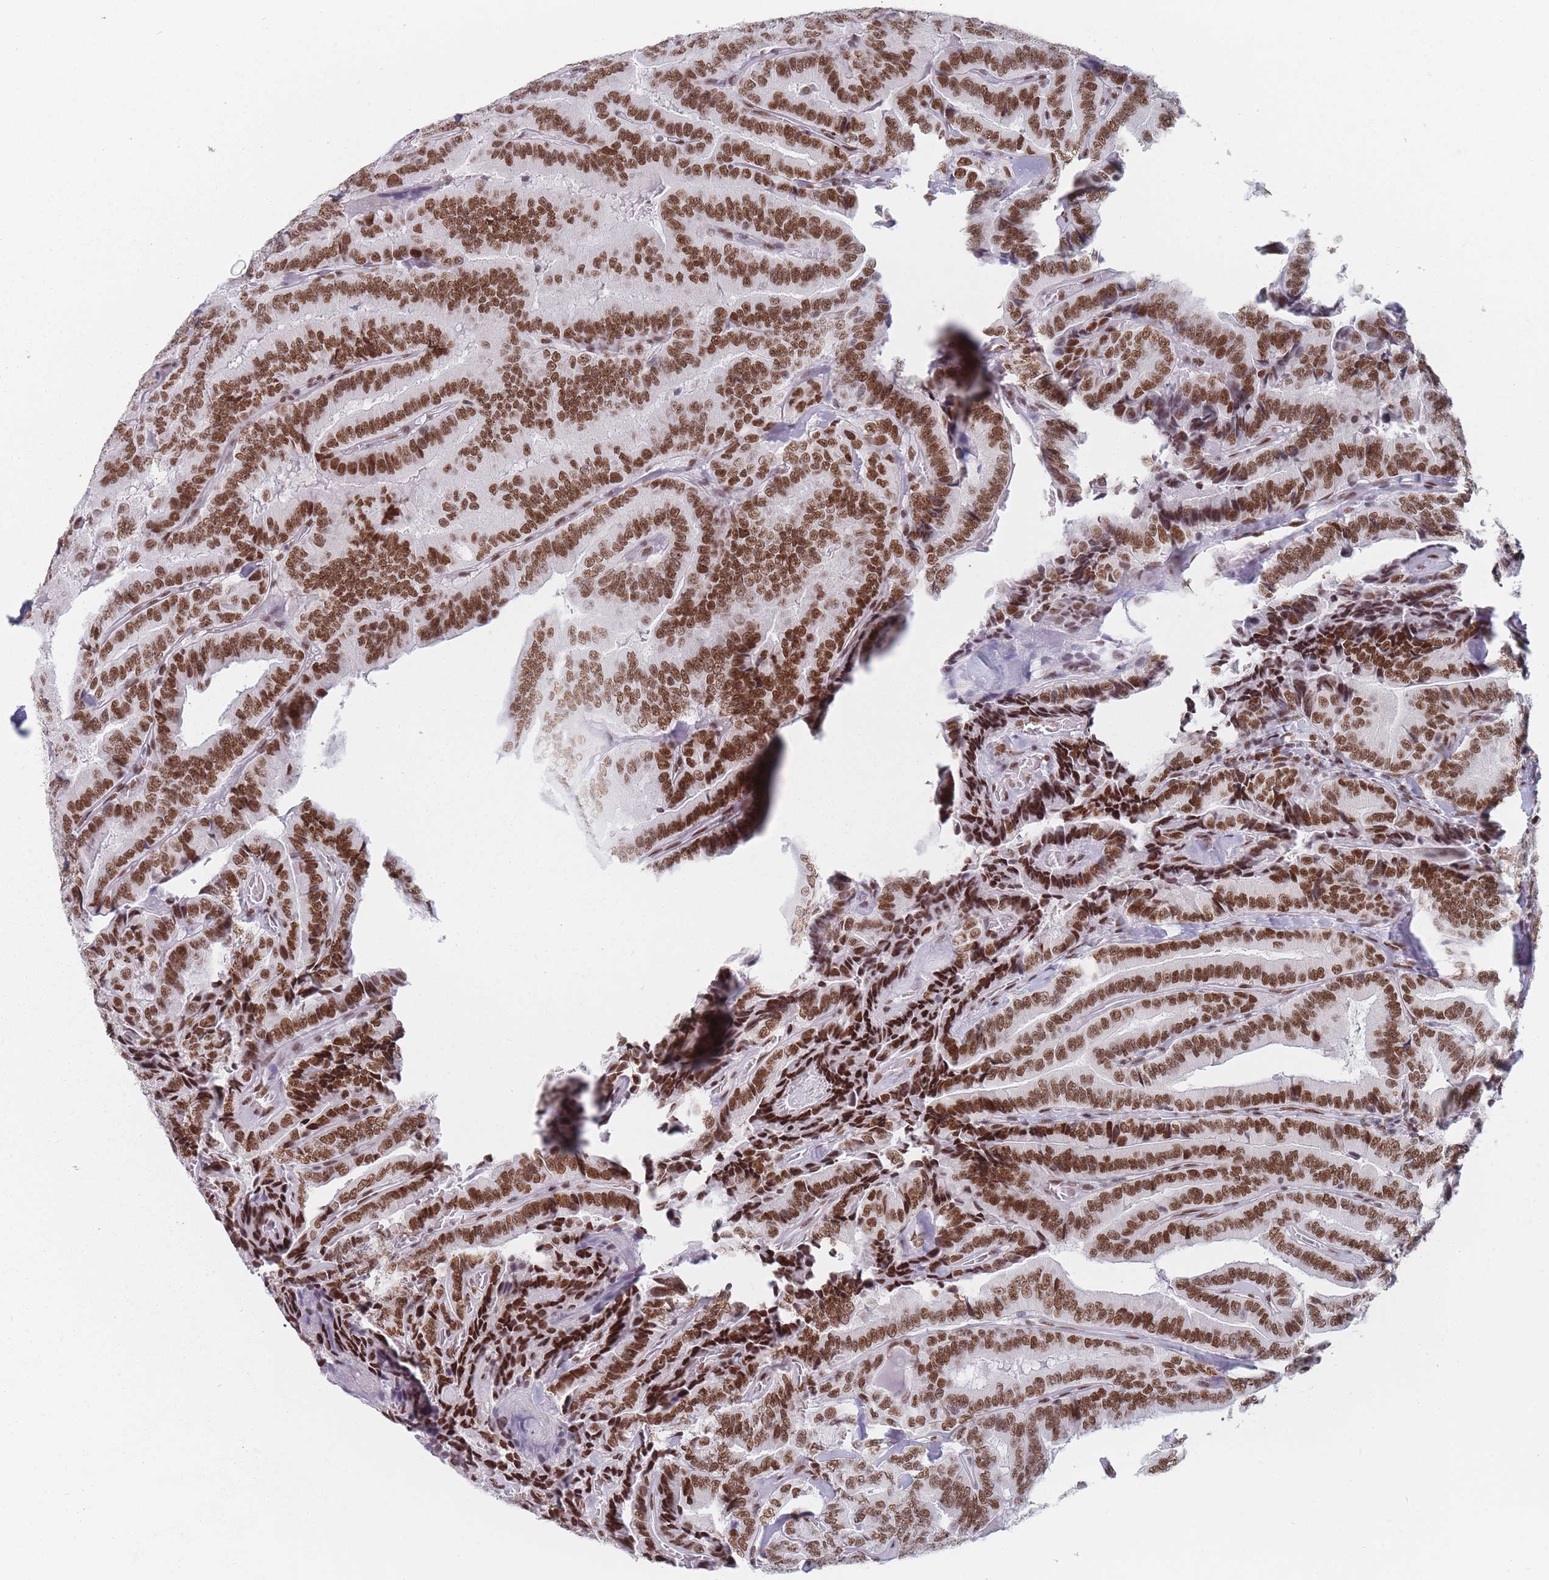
{"staining": {"intensity": "strong", "quantity": ">75%", "location": "nuclear"}, "tissue": "thyroid cancer", "cell_type": "Tumor cells", "image_type": "cancer", "snomed": [{"axis": "morphology", "description": "Papillary adenocarcinoma, NOS"}, {"axis": "topography", "description": "Thyroid gland"}], "caption": "Approximately >75% of tumor cells in human thyroid papillary adenocarcinoma demonstrate strong nuclear protein expression as visualized by brown immunohistochemical staining.", "gene": "SAFB2", "patient": {"sex": "male", "age": 61}}